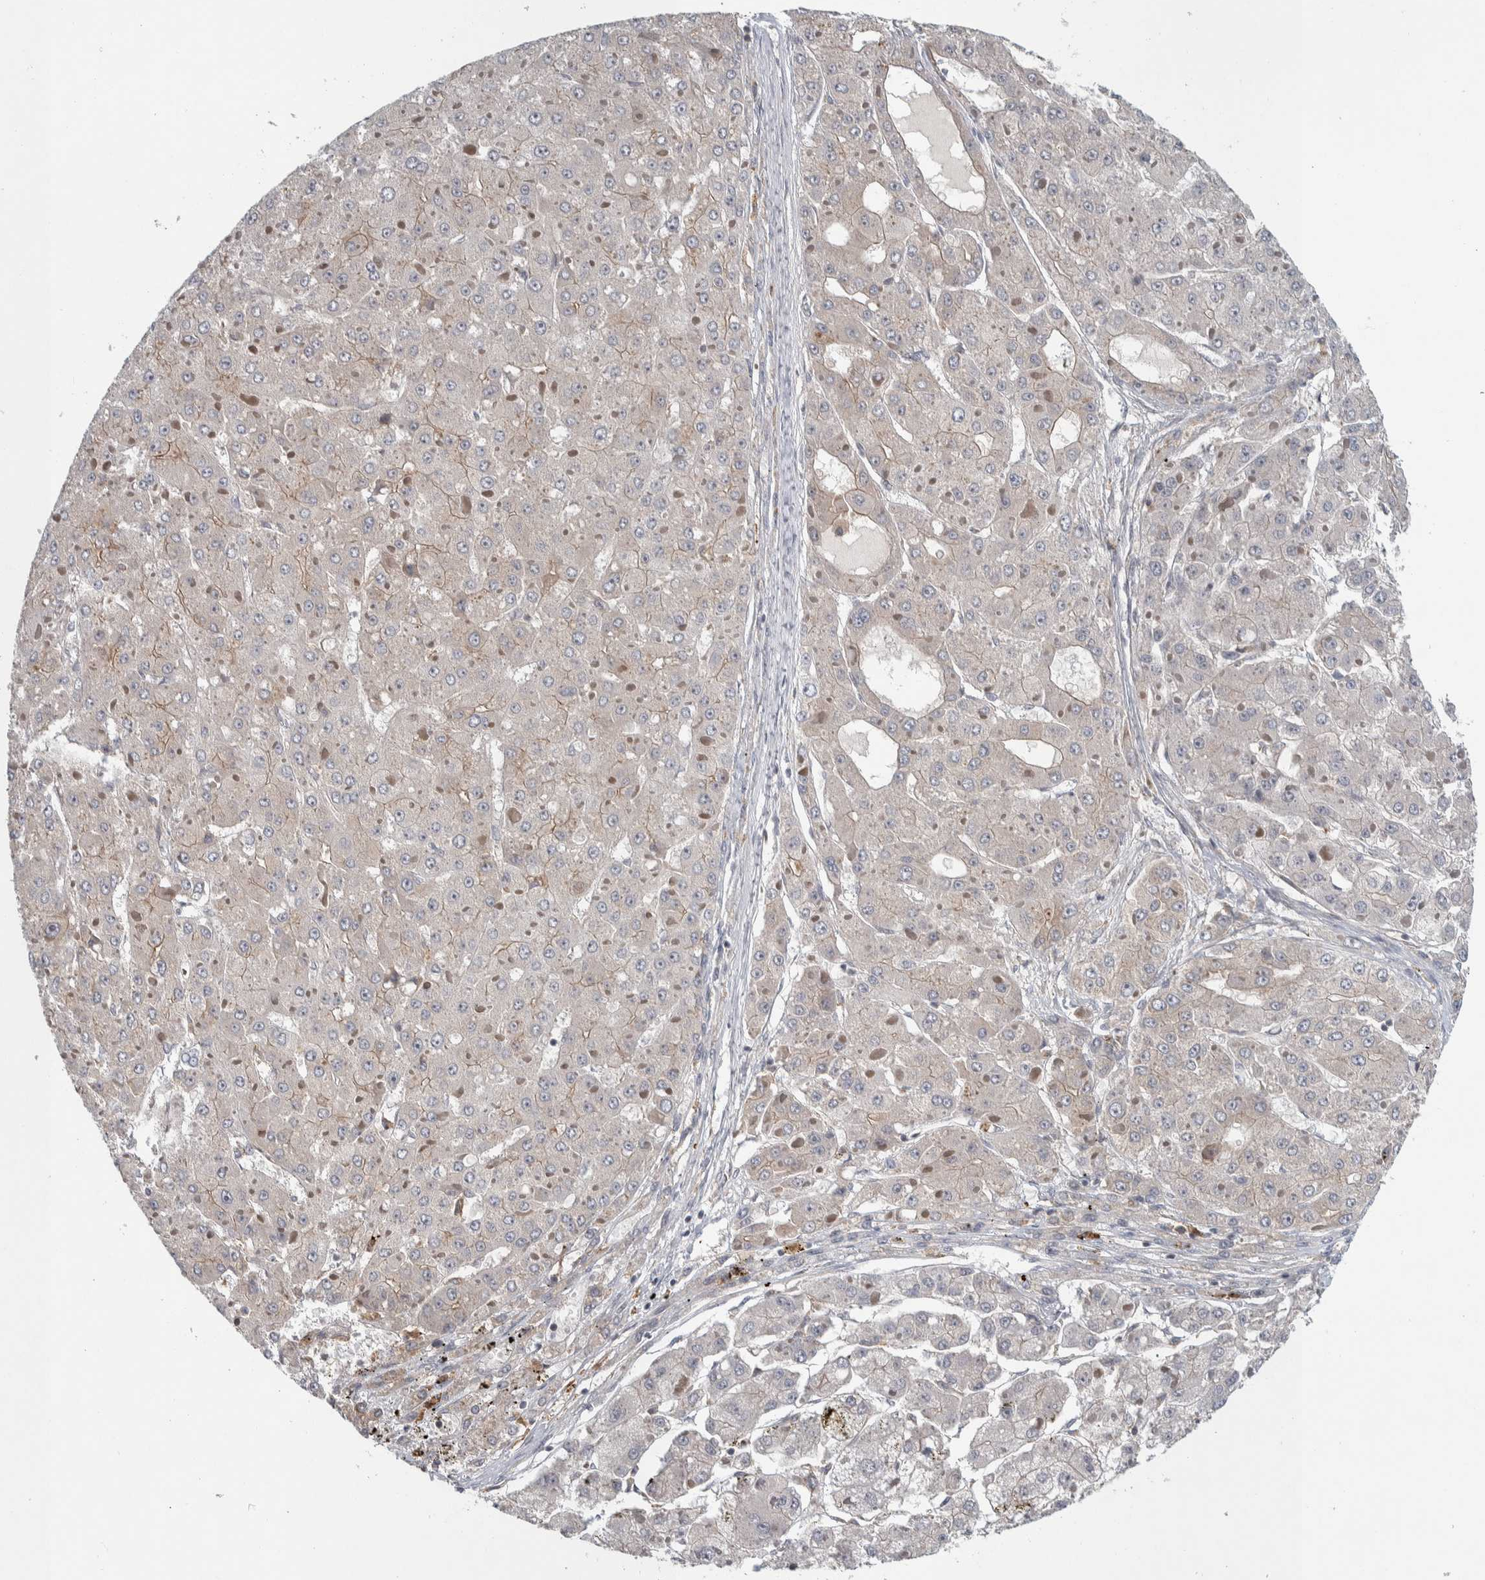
{"staining": {"intensity": "negative", "quantity": "none", "location": "none"}, "tissue": "liver cancer", "cell_type": "Tumor cells", "image_type": "cancer", "snomed": [{"axis": "morphology", "description": "Carcinoma, Hepatocellular, NOS"}, {"axis": "topography", "description": "Liver"}], "caption": "DAB immunohistochemical staining of human hepatocellular carcinoma (liver) reveals no significant staining in tumor cells.", "gene": "TBC1D31", "patient": {"sex": "female", "age": 73}}